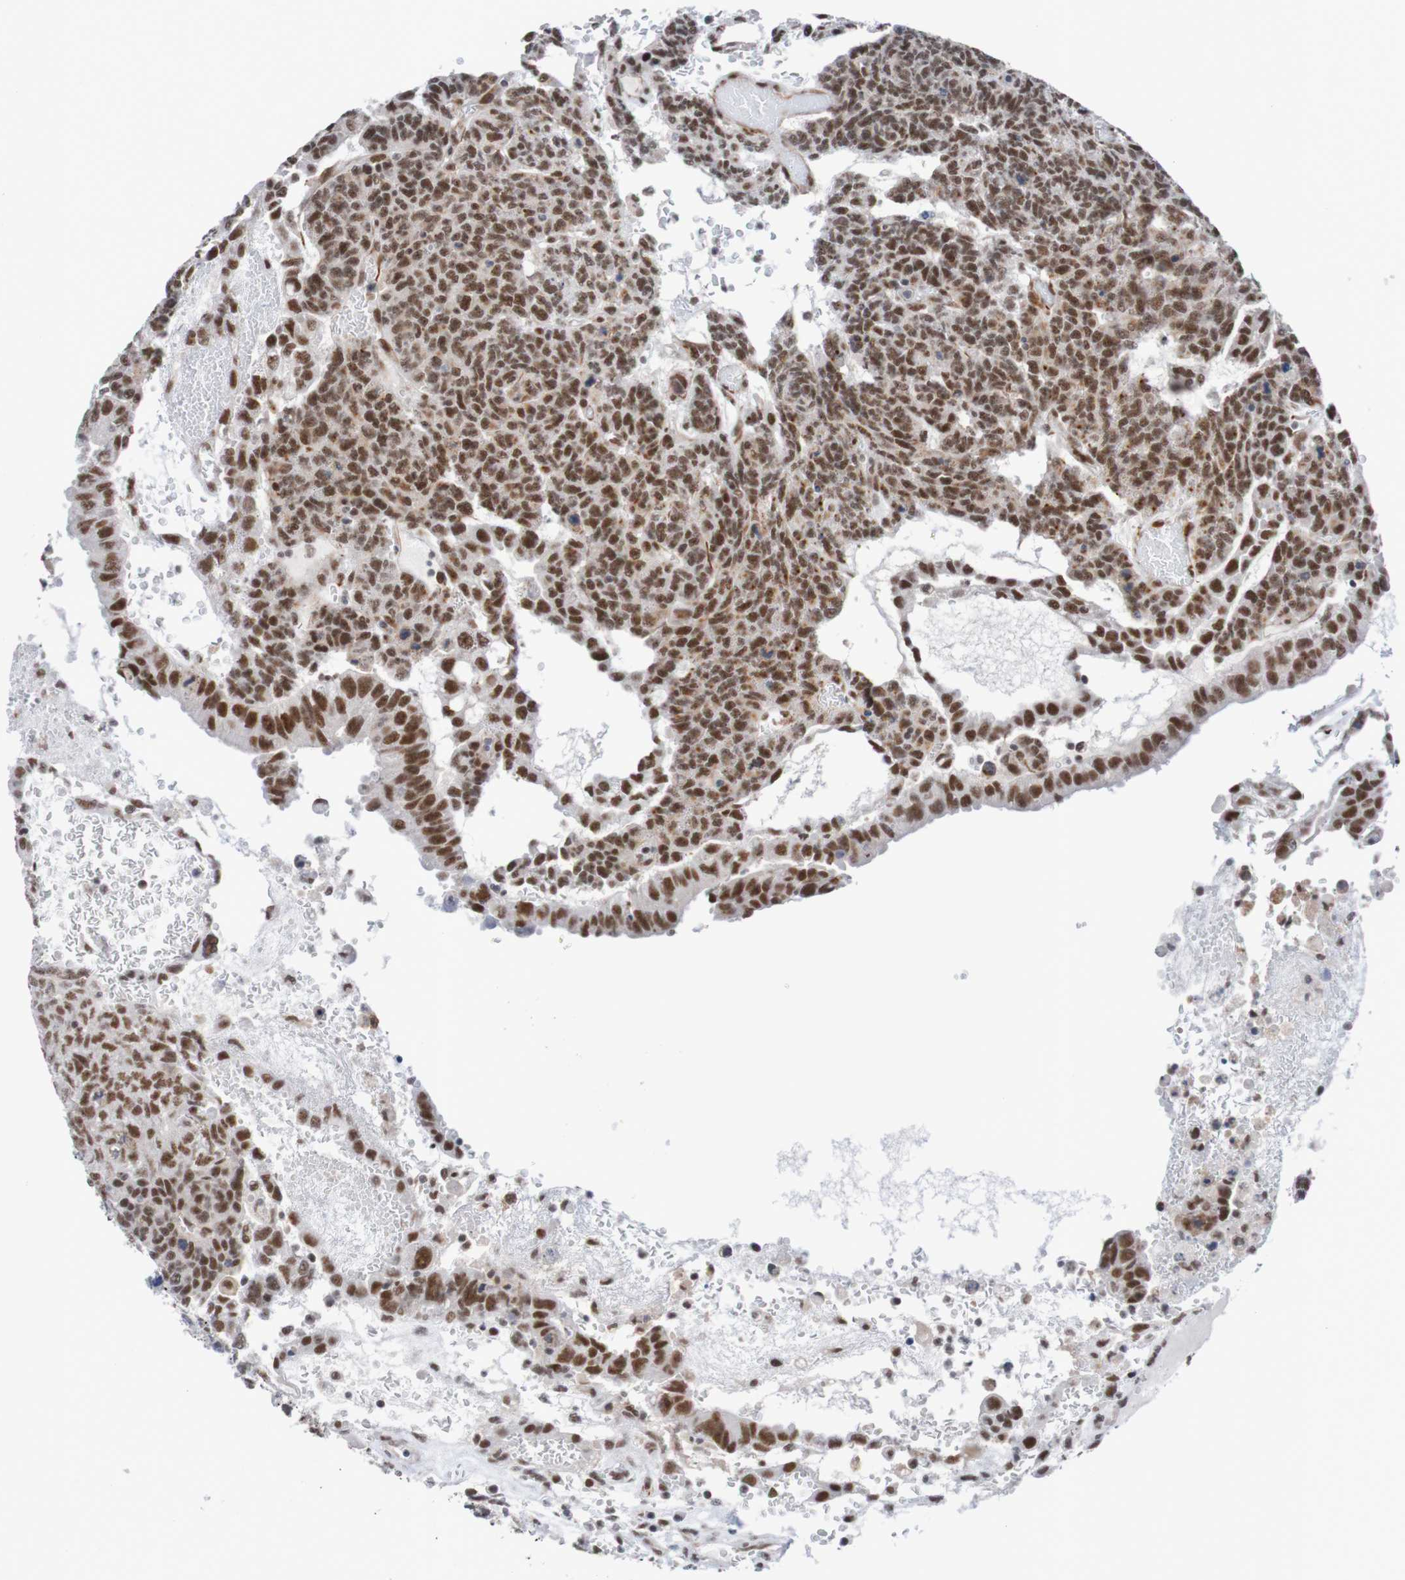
{"staining": {"intensity": "strong", "quantity": ">75%", "location": "nuclear"}, "tissue": "testis cancer", "cell_type": "Tumor cells", "image_type": "cancer", "snomed": [{"axis": "morphology", "description": "Seminoma, NOS"}, {"axis": "morphology", "description": "Carcinoma, Embryonal, NOS"}, {"axis": "topography", "description": "Testis"}], "caption": "Embryonal carcinoma (testis) stained with a brown dye reveals strong nuclear positive expression in about >75% of tumor cells.", "gene": "CDC5L", "patient": {"sex": "male", "age": 52}}